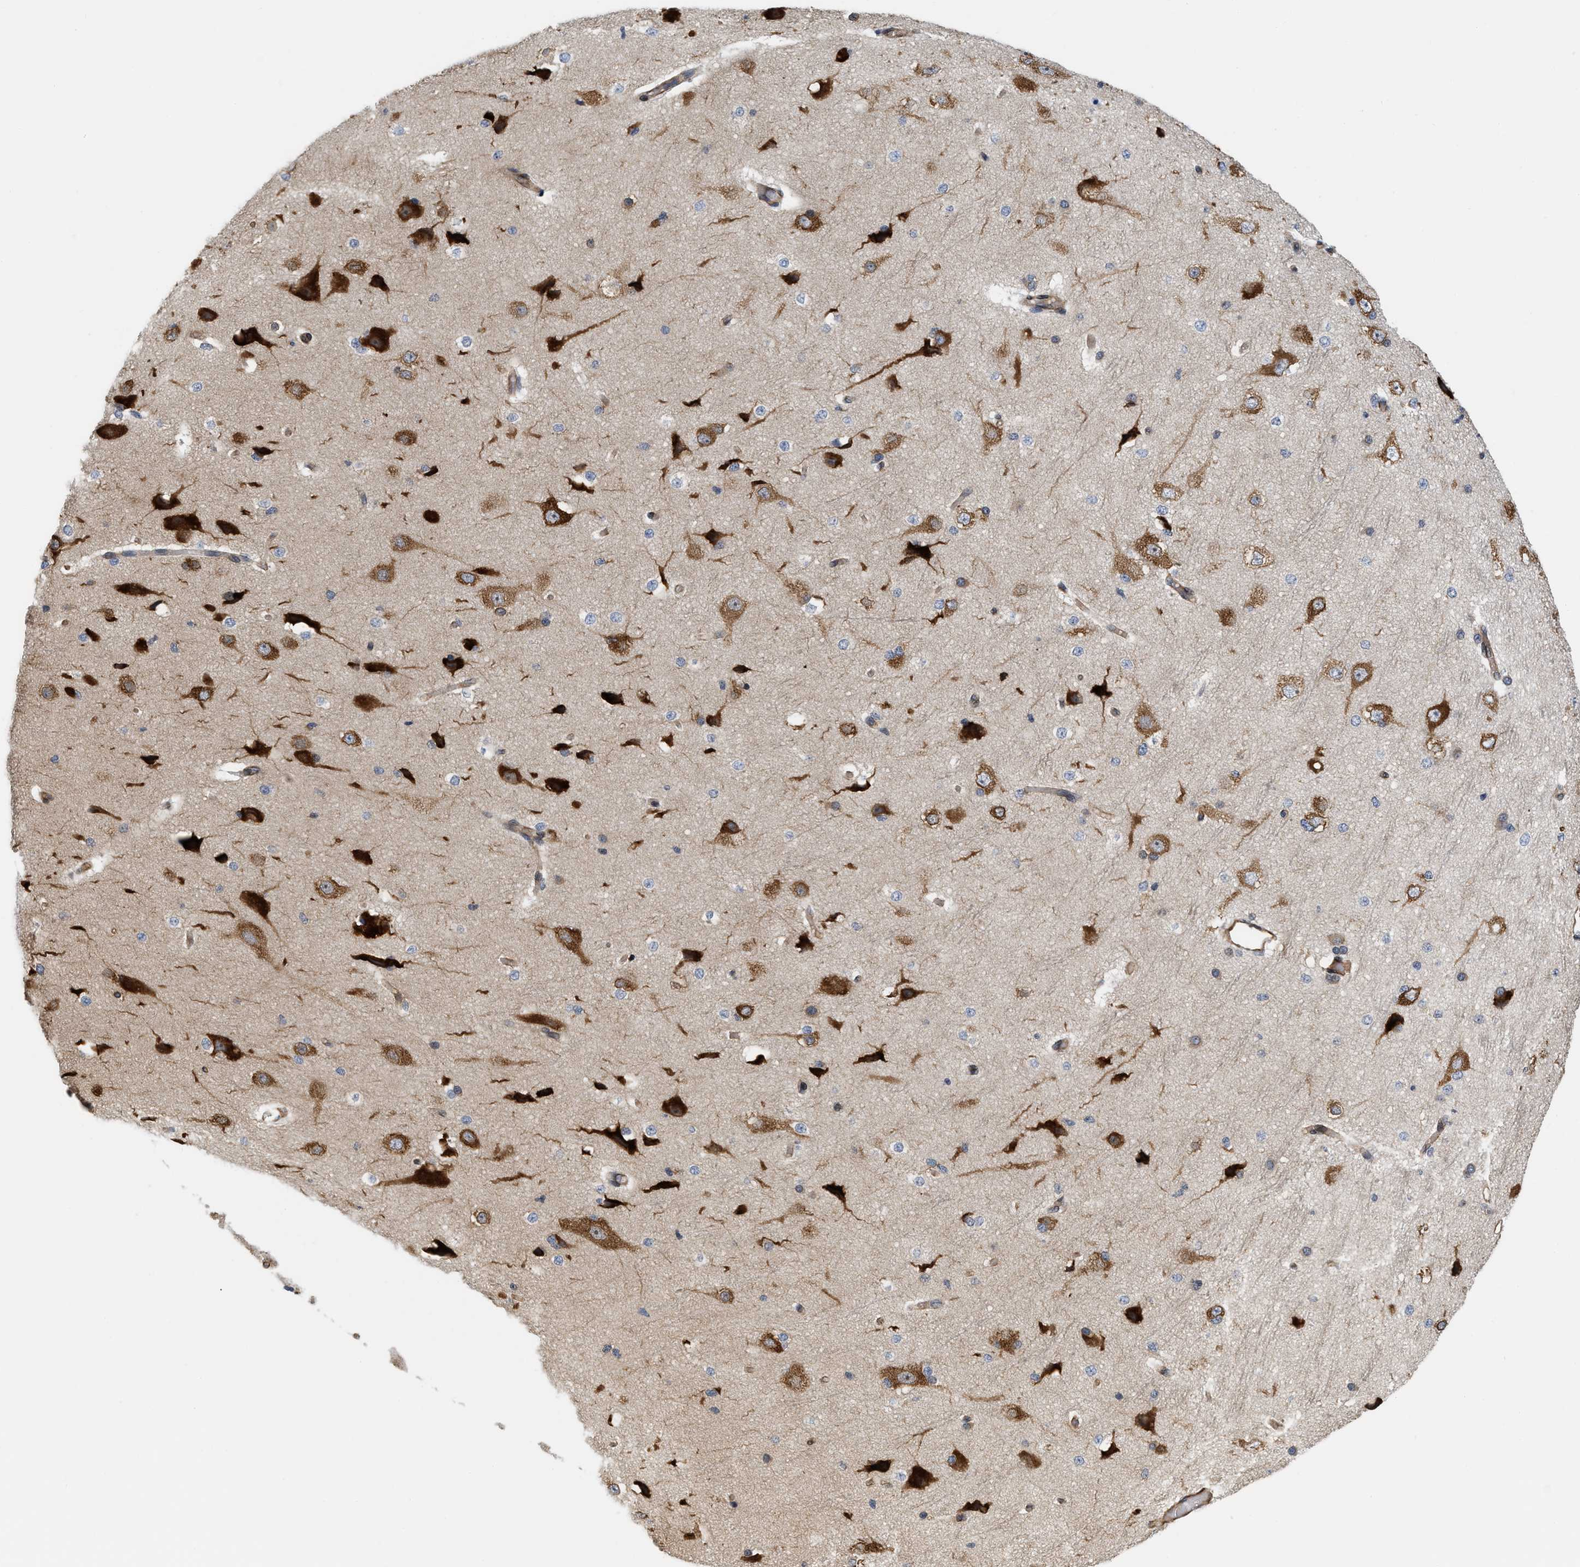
{"staining": {"intensity": "weak", "quantity": ">75%", "location": "cytoplasmic/membranous"}, "tissue": "cerebral cortex", "cell_type": "Endothelial cells", "image_type": "normal", "snomed": [{"axis": "morphology", "description": "Normal tissue, NOS"}, {"axis": "morphology", "description": "Developmental malformation"}, {"axis": "topography", "description": "Cerebral cortex"}], "caption": "This histopathology image displays immunohistochemistry (IHC) staining of unremarkable cerebral cortex, with low weak cytoplasmic/membranous expression in about >75% of endothelial cells.", "gene": "GPRASP2", "patient": {"sex": "female", "age": 30}}